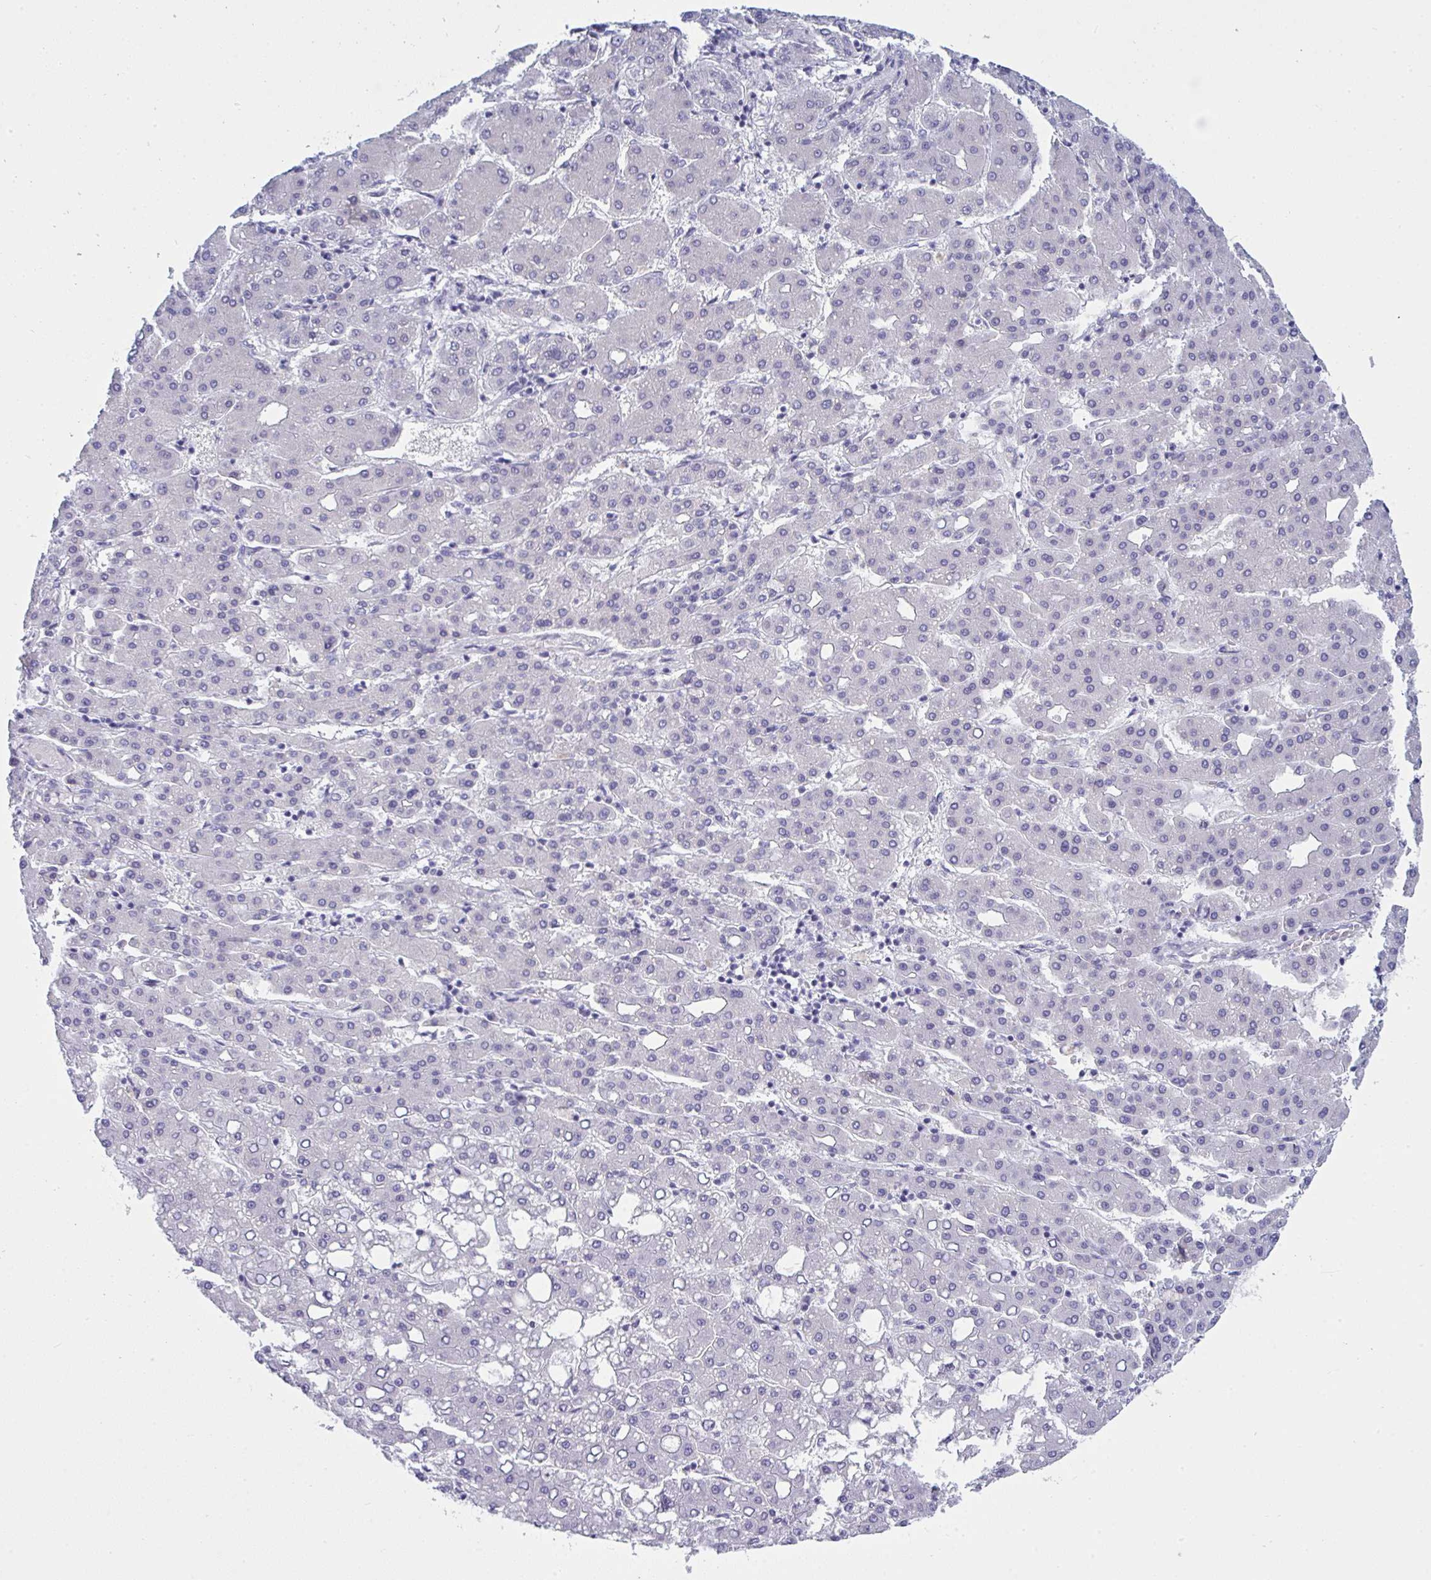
{"staining": {"intensity": "negative", "quantity": "none", "location": "none"}, "tissue": "liver cancer", "cell_type": "Tumor cells", "image_type": "cancer", "snomed": [{"axis": "morphology", "description": "Carcinoma, Hepatocellular, NOS"}, {"axis": "topography", "description": "Liver"}], "caption": "Immunohistochemical staining of human liver hepatocellular carcinoma displays no significant expression in tumor cells.", "gene": "PRDM9", "patient": {"sex": "male", "age": 65}}